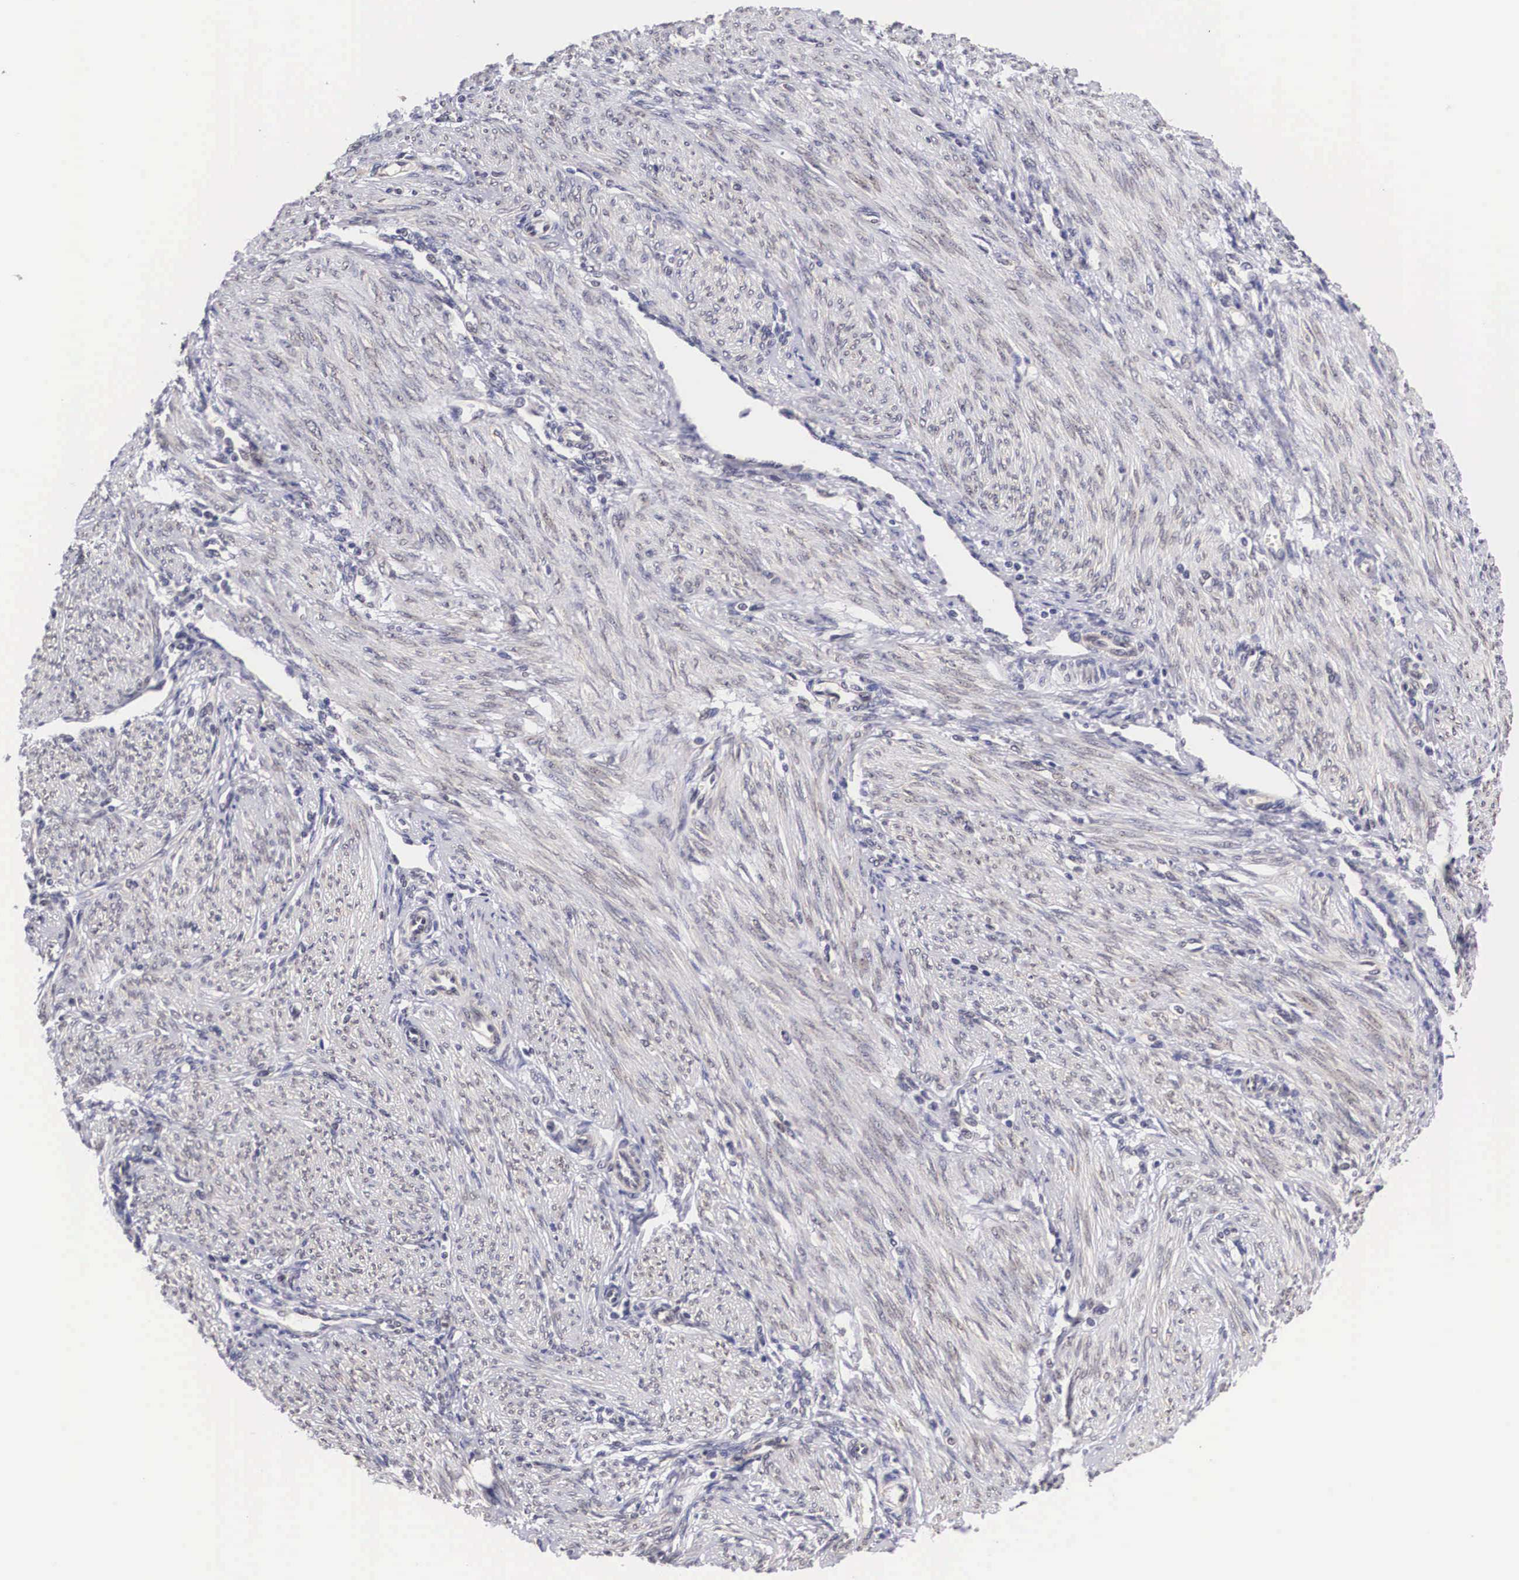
{"staining": {"intensity": "negative", "quantity": "none", "location": "none"}, "tissue": "endometrial cancer", "cell_type": "Tumor cells", "image_type": "cancer", "snomed": [{"axis": "morphology", "description": "Adenocarcinoma, NOS"}, {"axis": "topography", "description": "Endometrium"}], "caption": "A high-resolution micrograph shows immunohistochemistry (IHC) staining of adenocarcinoma (endometrial), which shows no significant expression in tumor cells.", "gene": "OTX2", "patient": {"sex": "female", "age": 51}}